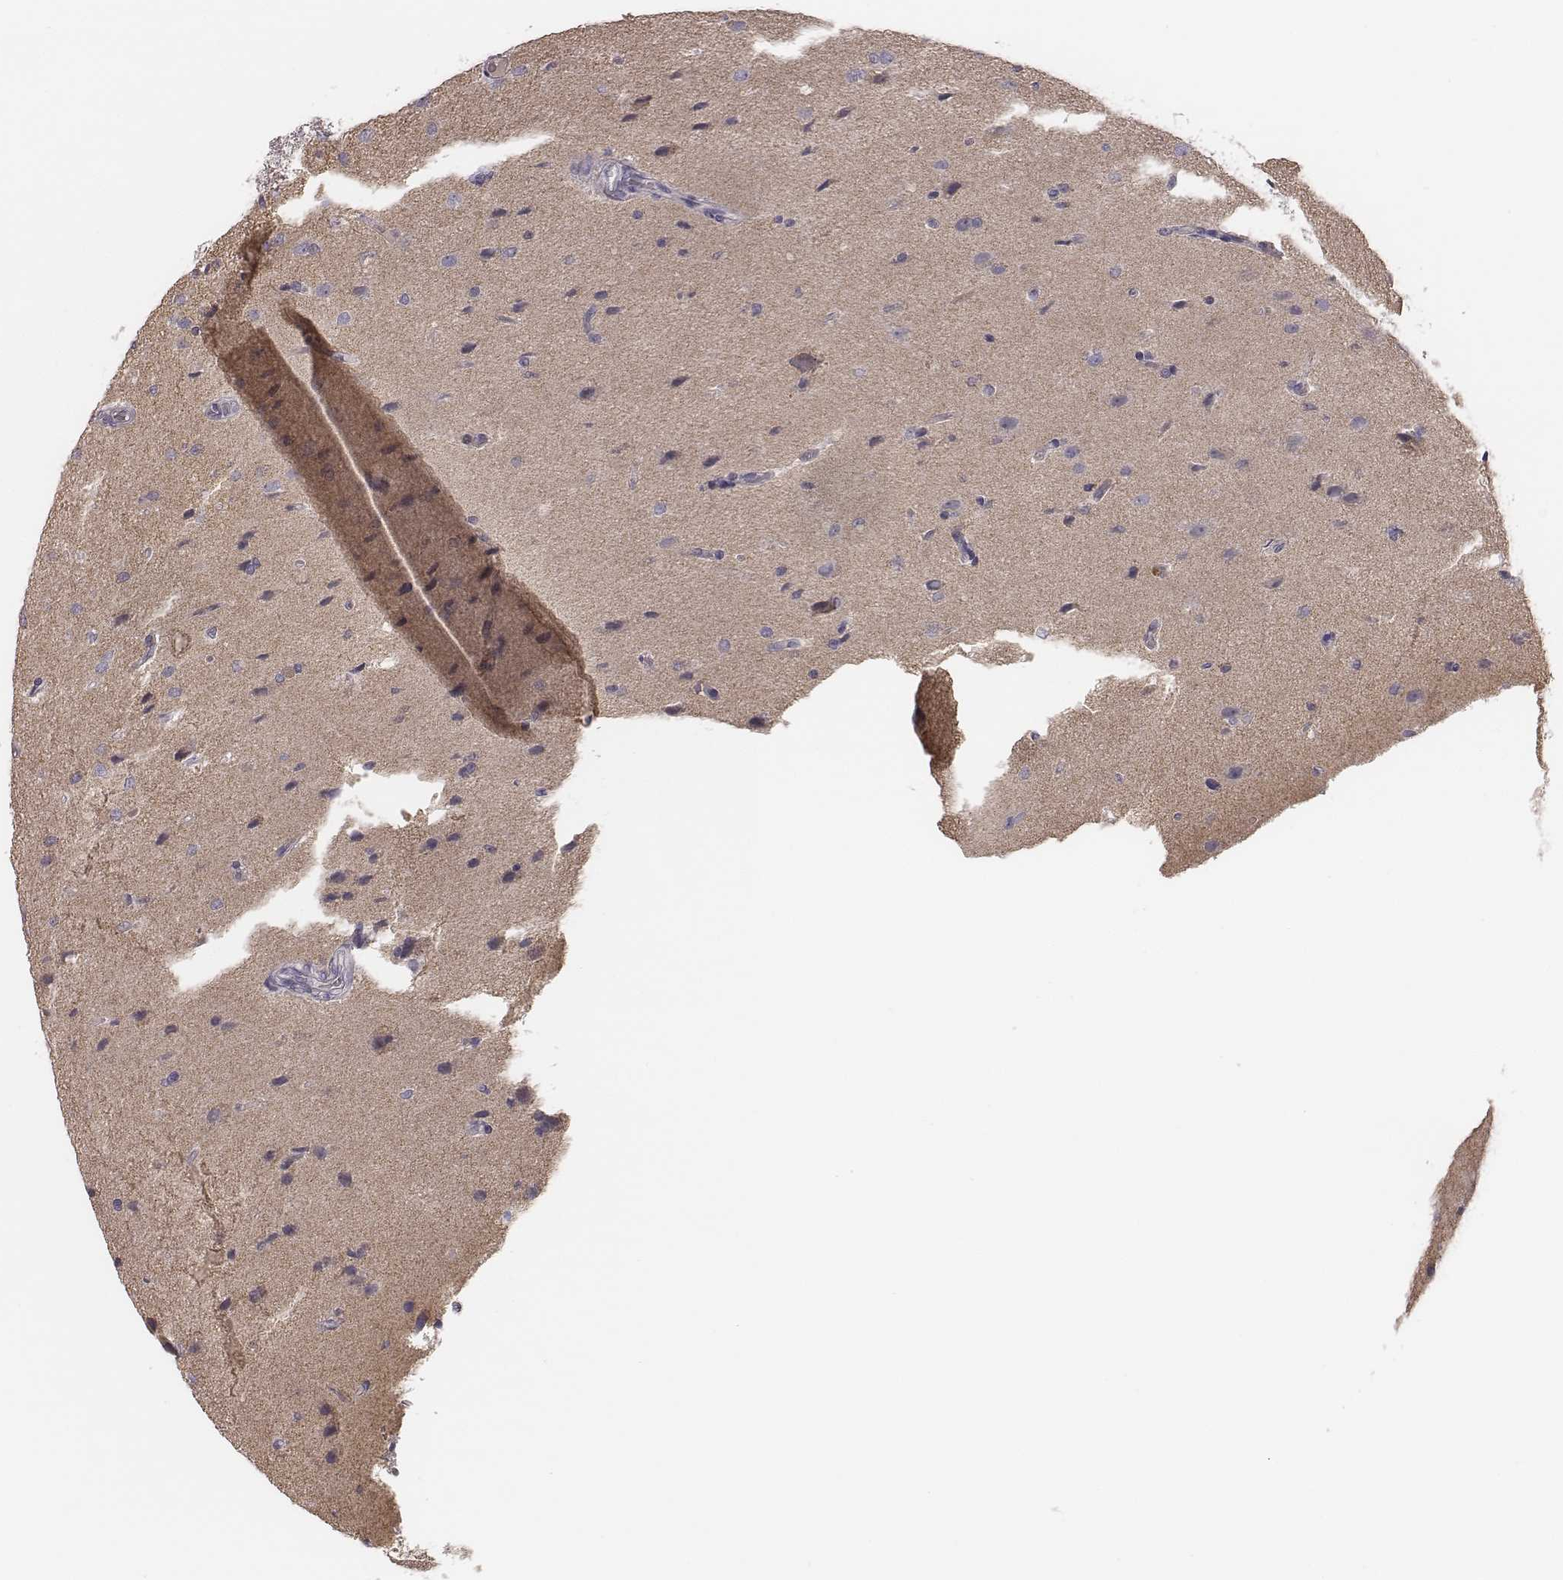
{"staining": {"intensity": "negative", "quantity": "none", "location": "none"}, "tissue": "glioma", "cell_type": "Tumor cells", "image_type": "cancer", "snomed": [{"axis": "morphology", "description": "Glioma, malignant, High grade"}, {"axis": "topography", "description": "Brain"}], "caption": "Immunohistochemistry image of malignant glioma (high-grade) stained for a protein (brown), which shows no expression in tumor cells.", "gene": "TLX3", "patient": {"sex": "male", "age": 68}}